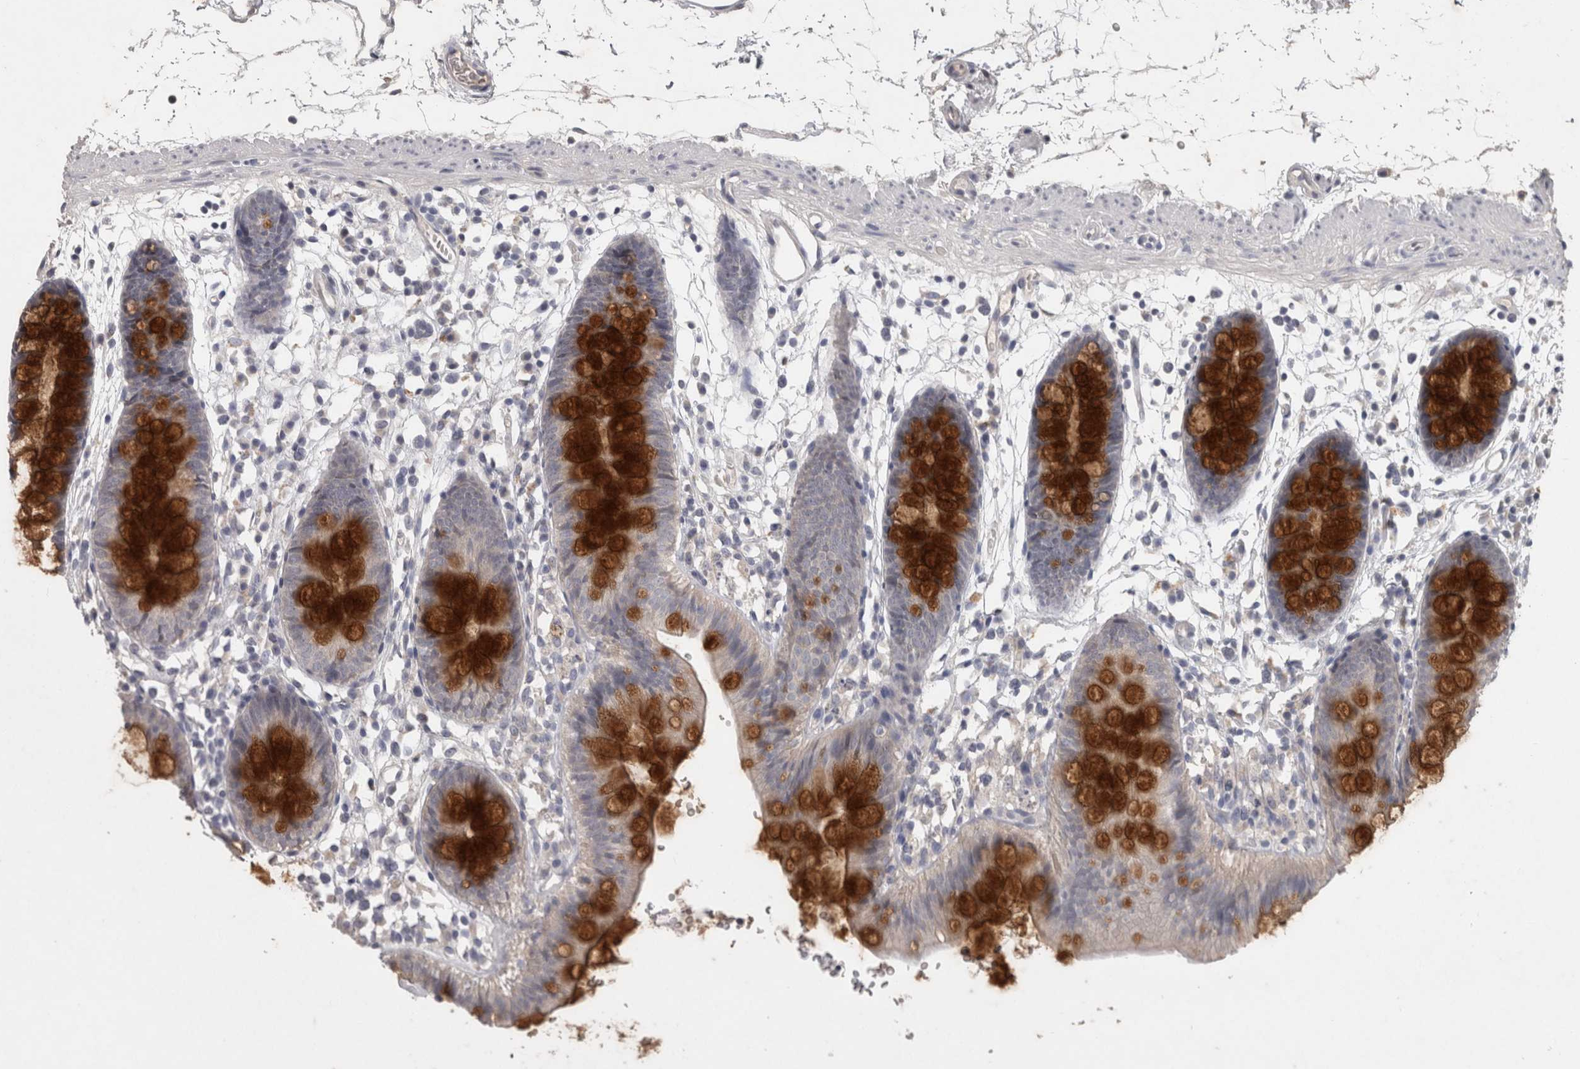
{"staining": {"intensity": "negative", "quantity": "none", "location": "none"}, "tissue": "colon", "cell_type": "Endothelial cells", "image_type": "normal", "snomed": [{"axis": "morphology", "description": "Normal tissue, NOS"}, {"axis": "topography", "description": "Colon"}], "caption": "This is a histopathology image of immunohistochemistry (IHC) staining of unremarkable colon, which shows no staining in endothelial cells.", "gene": "SLC22A11", "patient": {"sex": "male", "age": 56}}